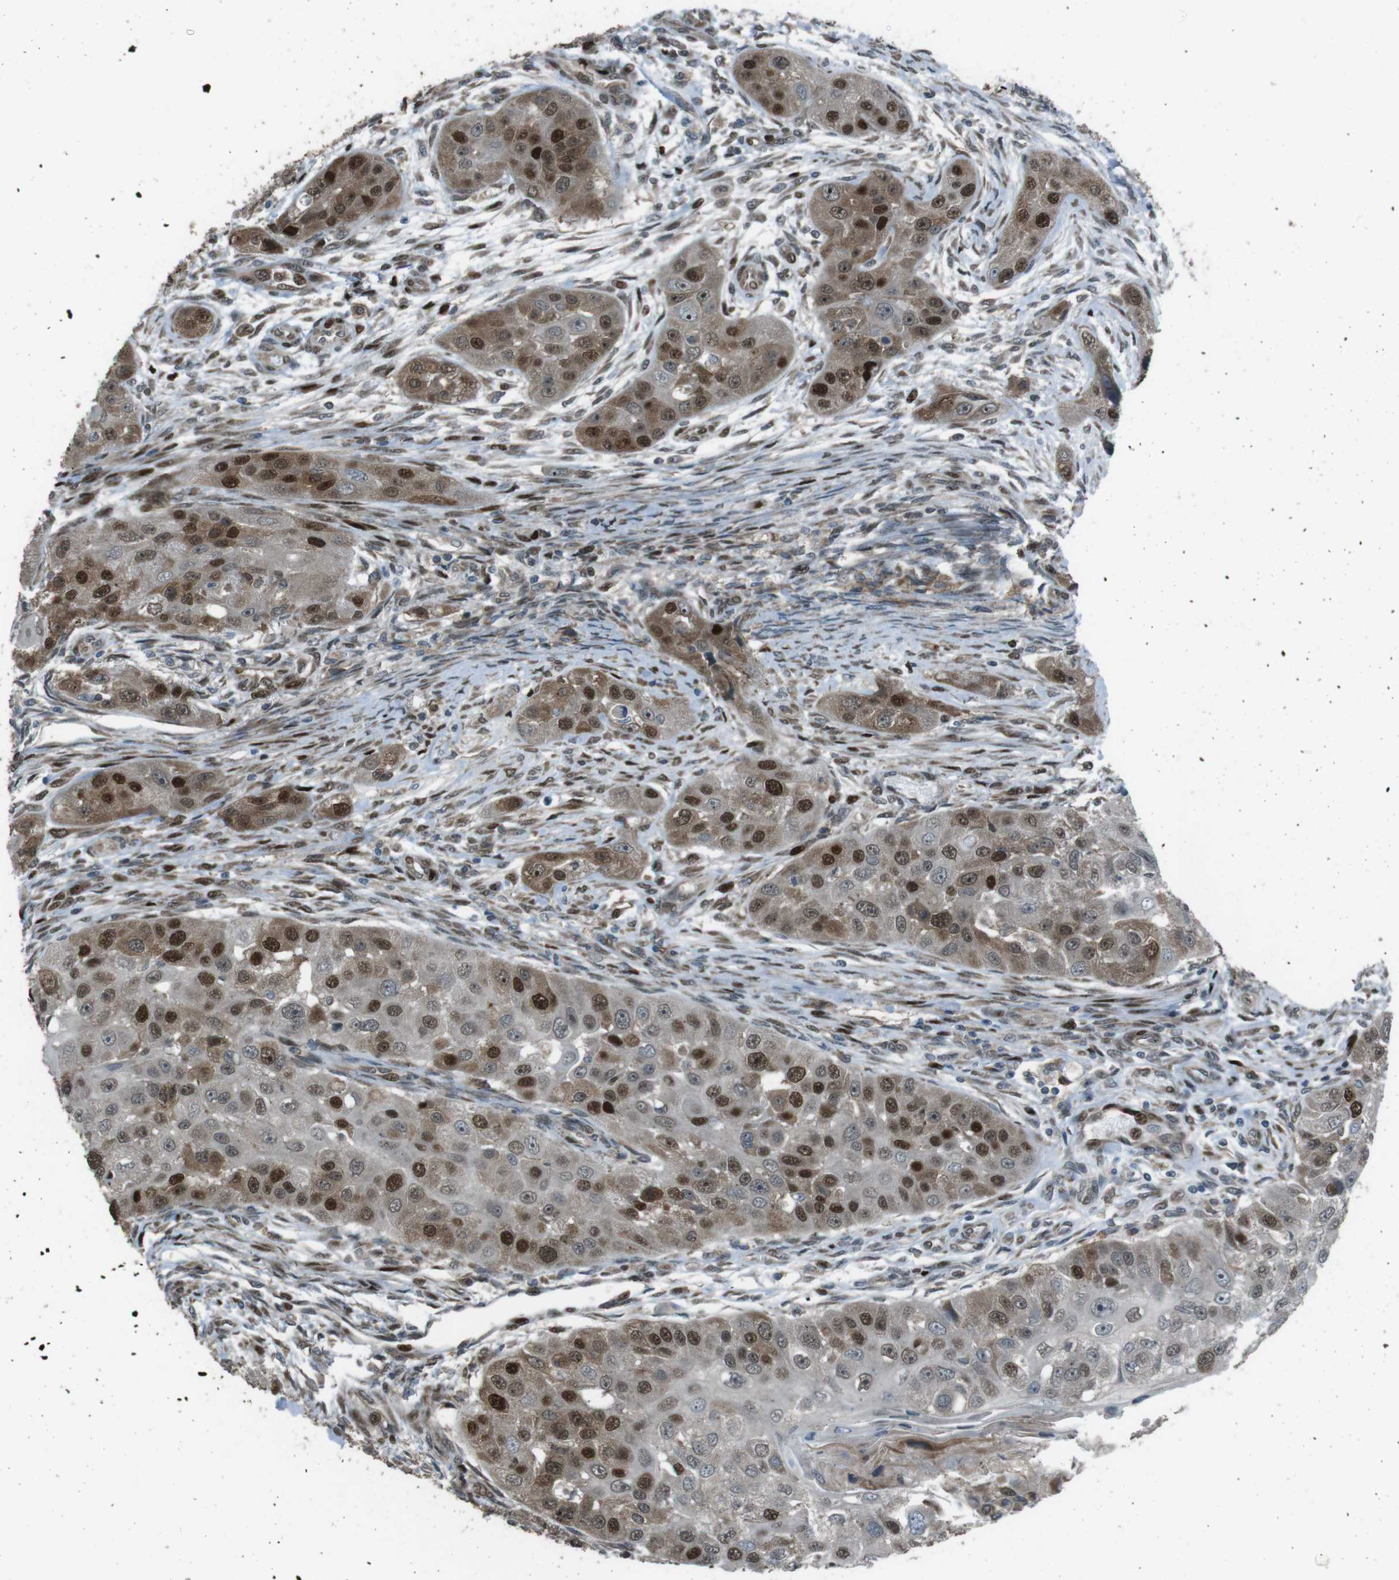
{"staining": {"intensity": "strong", "quantity": "25%-75%", "location": "cytoplasmic/membranous,nuclear"}, "tissue": "head and neck cancer", "cell_type": "Tumor cells", "image_type": "cancer", "snomed": [{"axis": "morphology", "description": "Normal tissue, NOS"}, {"axis": "morphology", "description": "Squamous cell carcinoma, NOS"}, {"axis": "topography", "description": "Skeletal muscle"}, {"axis": "topography", "description": "Head-Neck"}], "caption": "Human squamous cell carcinoma (head and neck) stained for a protein (brown) shows strong cytoplasmic/membranous and nuclear positive expression in about 25%-75% of tumor cells.", "gene": "ZNF330", "patient": {"sex": "male", "age": 51}}